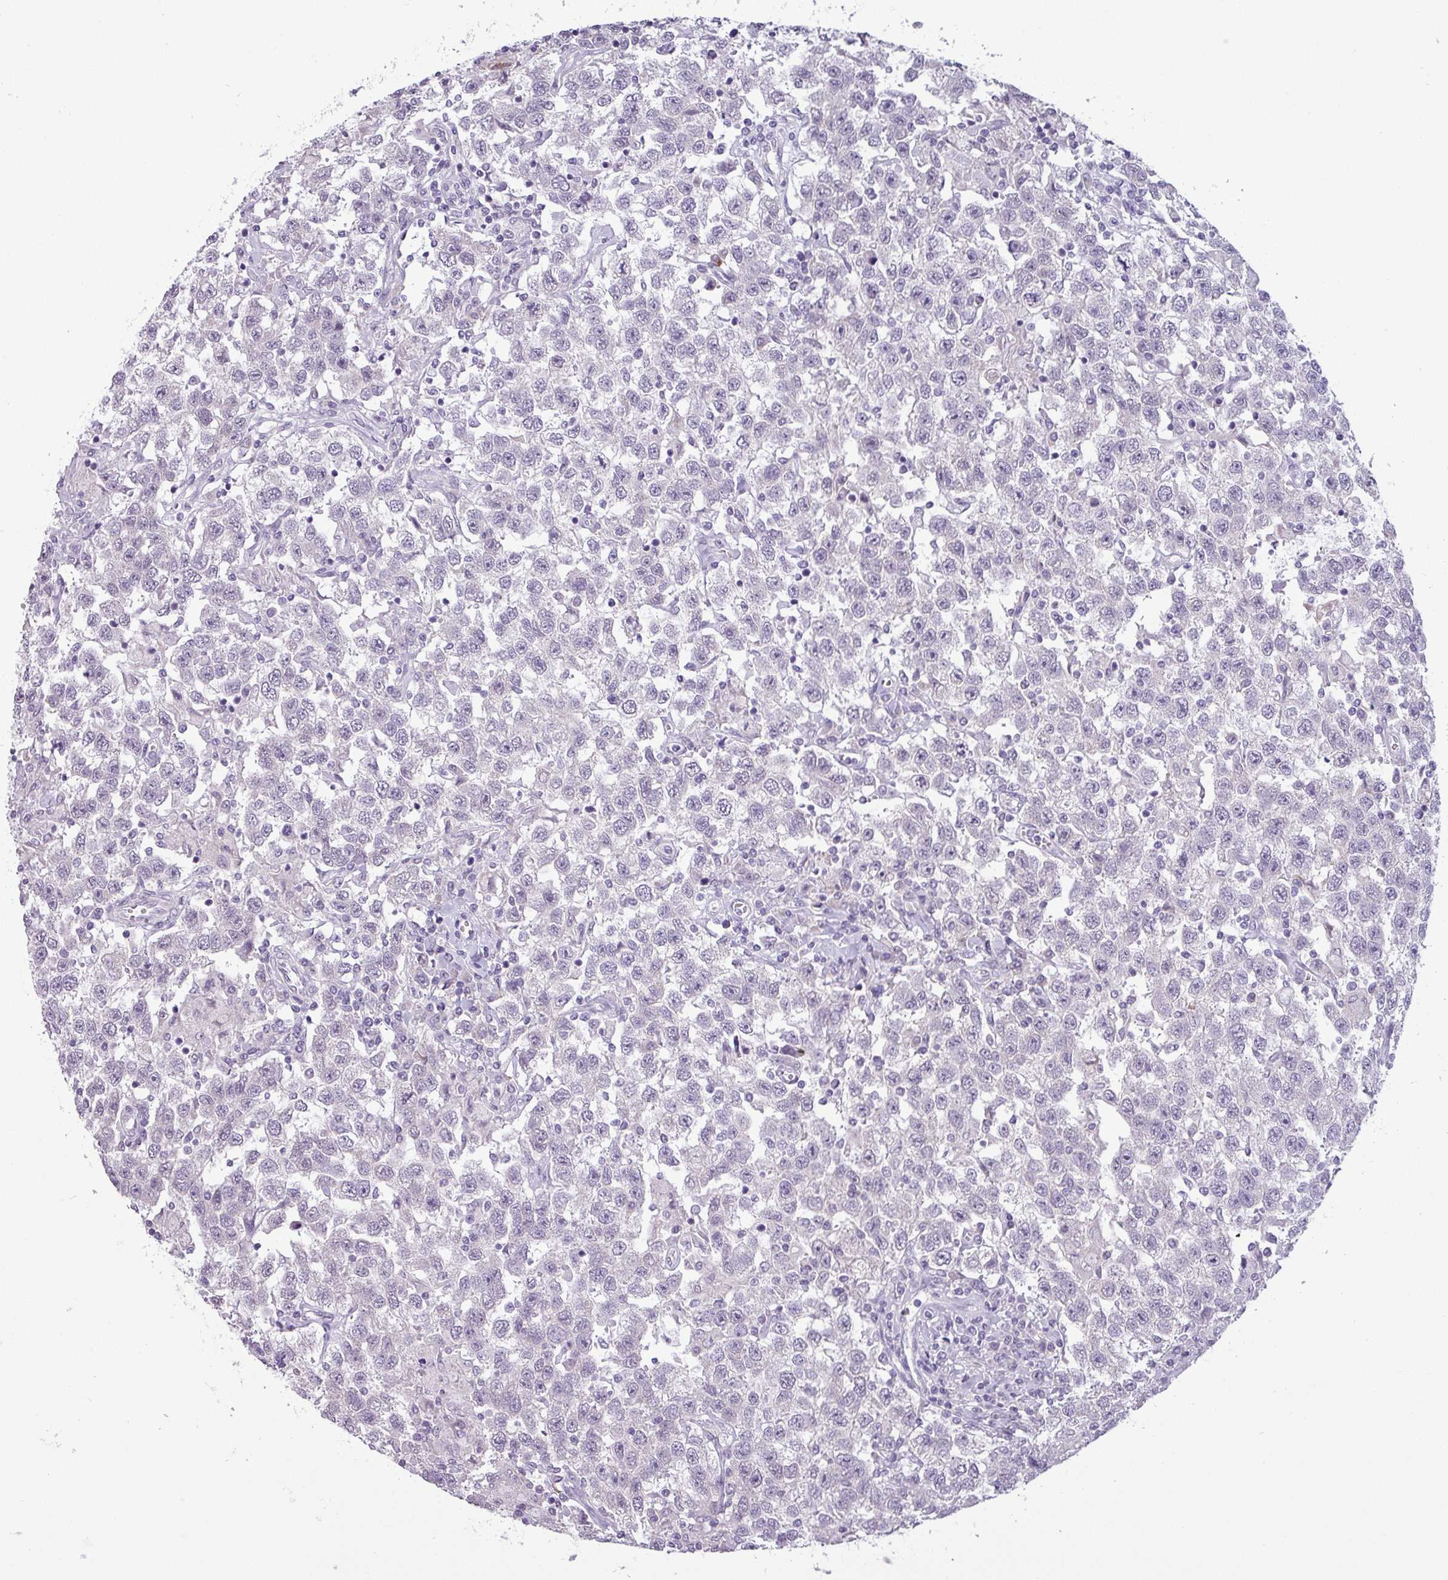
{"staining": {"intensity": "negative", "quantity": "none", "location": "none"}, "tissue": "testis cancer", "cell_type": "Tumor cells", "image_type": "cancer", "snomed": [{"axis": "morphology", "description": "Seminoma, NOS"}, {"axis": "topography", "description": "Testis"}], "caption": "Immunohistochemistry image of human testis cancer (seminoma) stained for a protein (brown), which shows no staining in tumor cells.", "gene": "SLC26A9", "patient": {"sex": "male", "age": 41}}